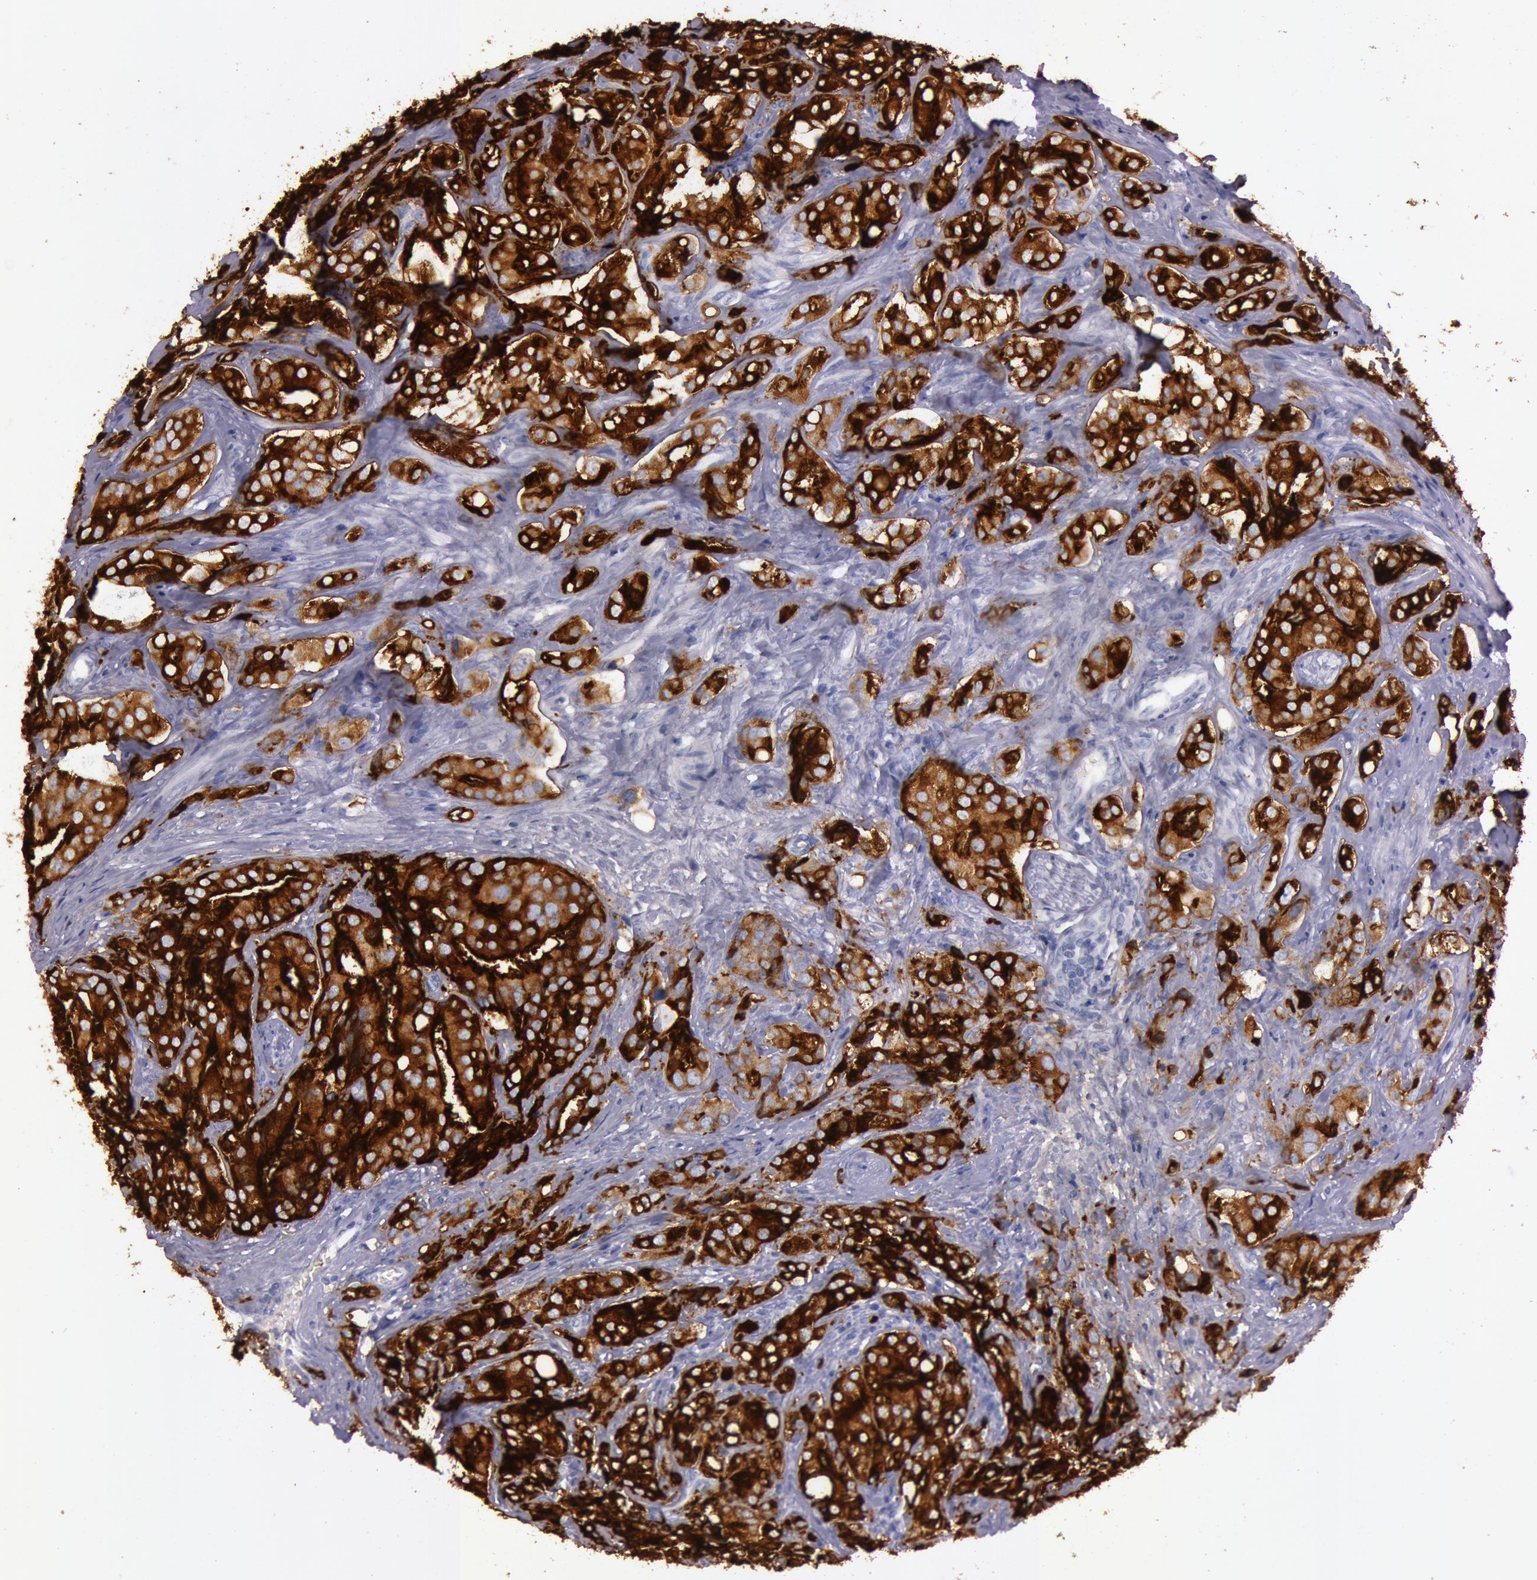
{"staining": {"intensity": "strong", "quantity": ">75%", "location": "cytoplasmic/membranous"}, "tissue": "prostate cancer", "cell_type": "Tumor cells", "image_type": "cancer", "snomed": [{"axis": "morphology", "description": "Adenocarcinoma, High grade"}, {"axis": "topography", "description": "Prostate"}], "caption": "Immunohistochemistry histopathology image of human prostate cancer stained for a protein (brown), which exhibits high levels of strong cytoplasmic/membranous staining in about >75% of tumor cells.", "gene": "FOLH1", "patient": {"sex": "male", "age": 68}}